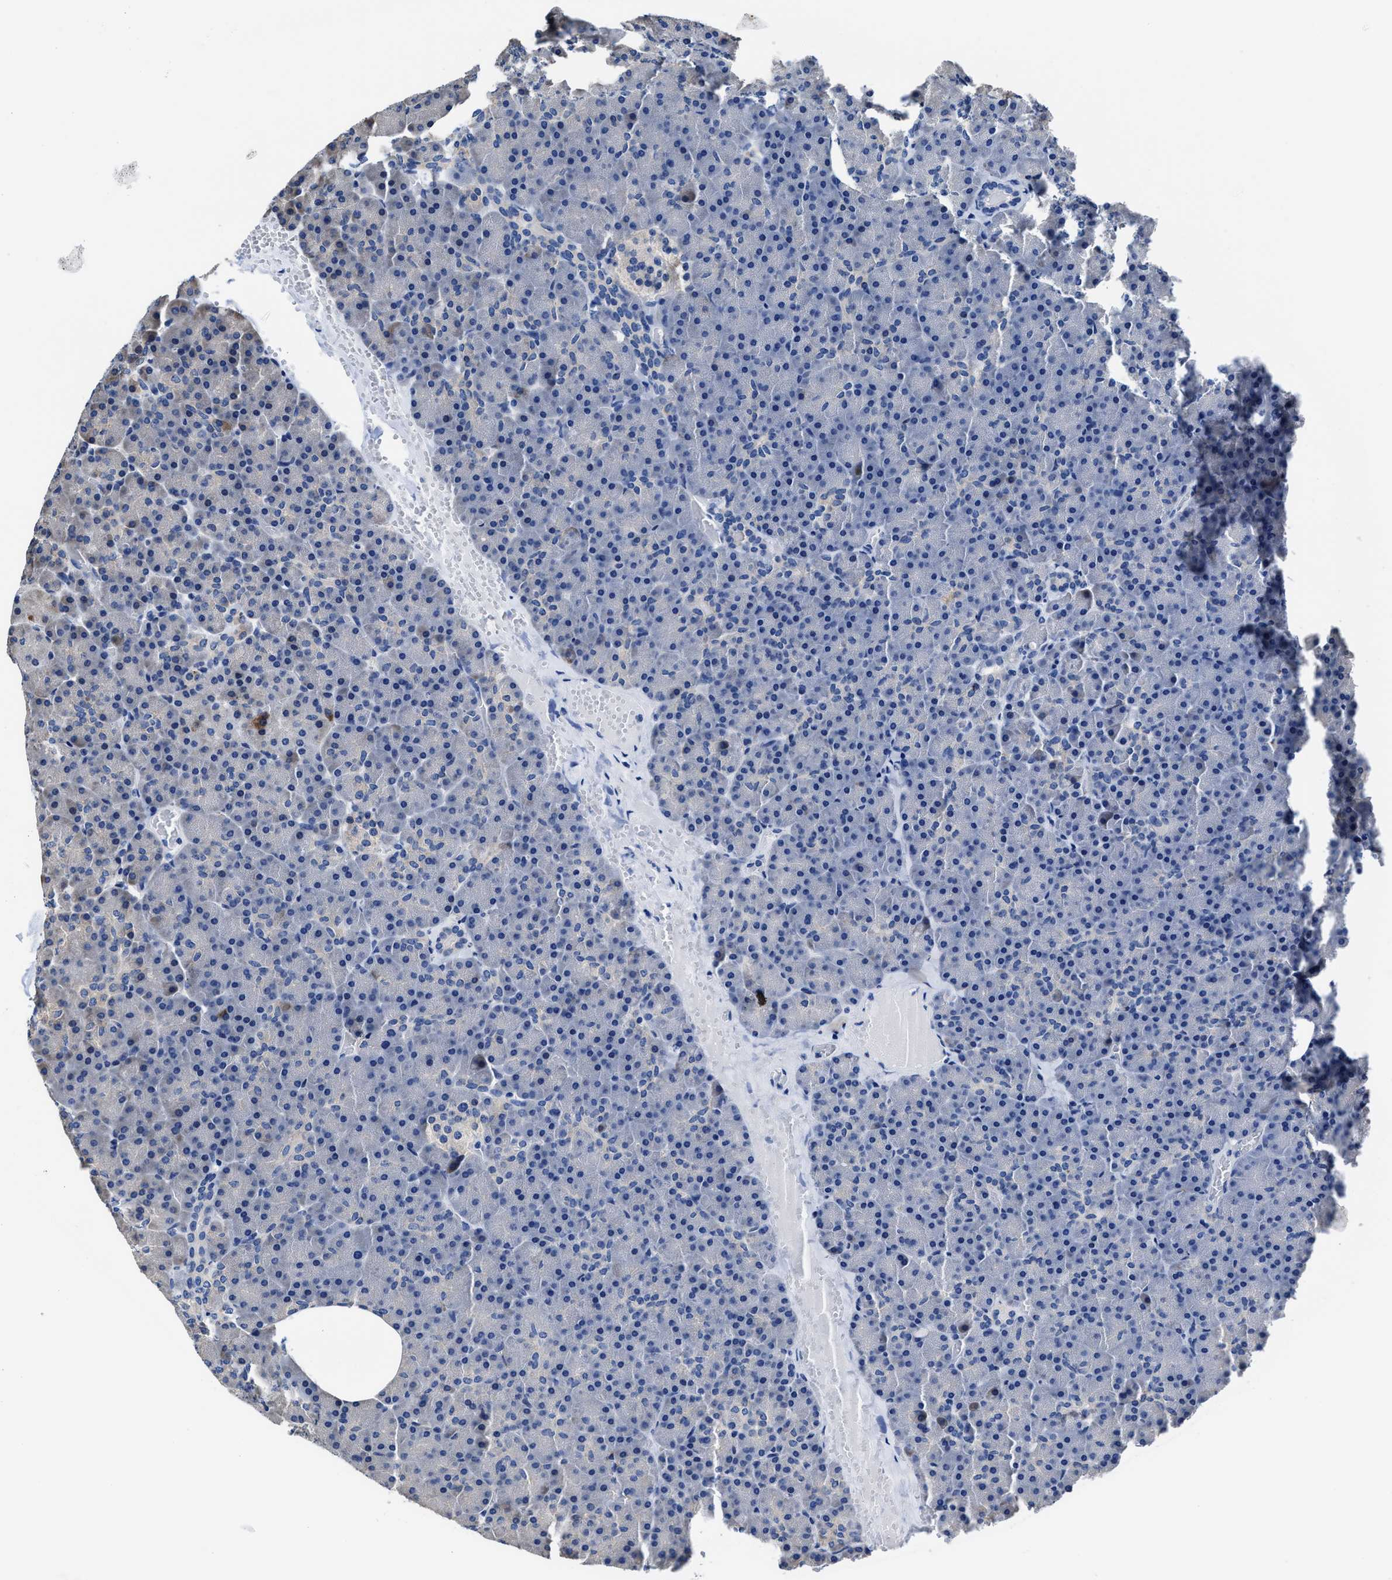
{"staining": {"intensity": "negative", "quantity": "none", "location": "none"}, "tissue": "pancreas", "cell_type": "Exocrine glandular cells", "image_type": "normal", "snomed": [{"axis": "morphology", "description": "Normal tissue, NOS"}, {"axis": "morphology", "description": "Carcinoid, malignant, NOS"}, {"axis": "topography", "description": "Pancreas"}], "caption": "Pancreas stained for a protein using immunohistochemistry displays no staining exocrine glandular cells.", "gene": "HOOK1", "patient": {"sex": "female", "age": 35}}